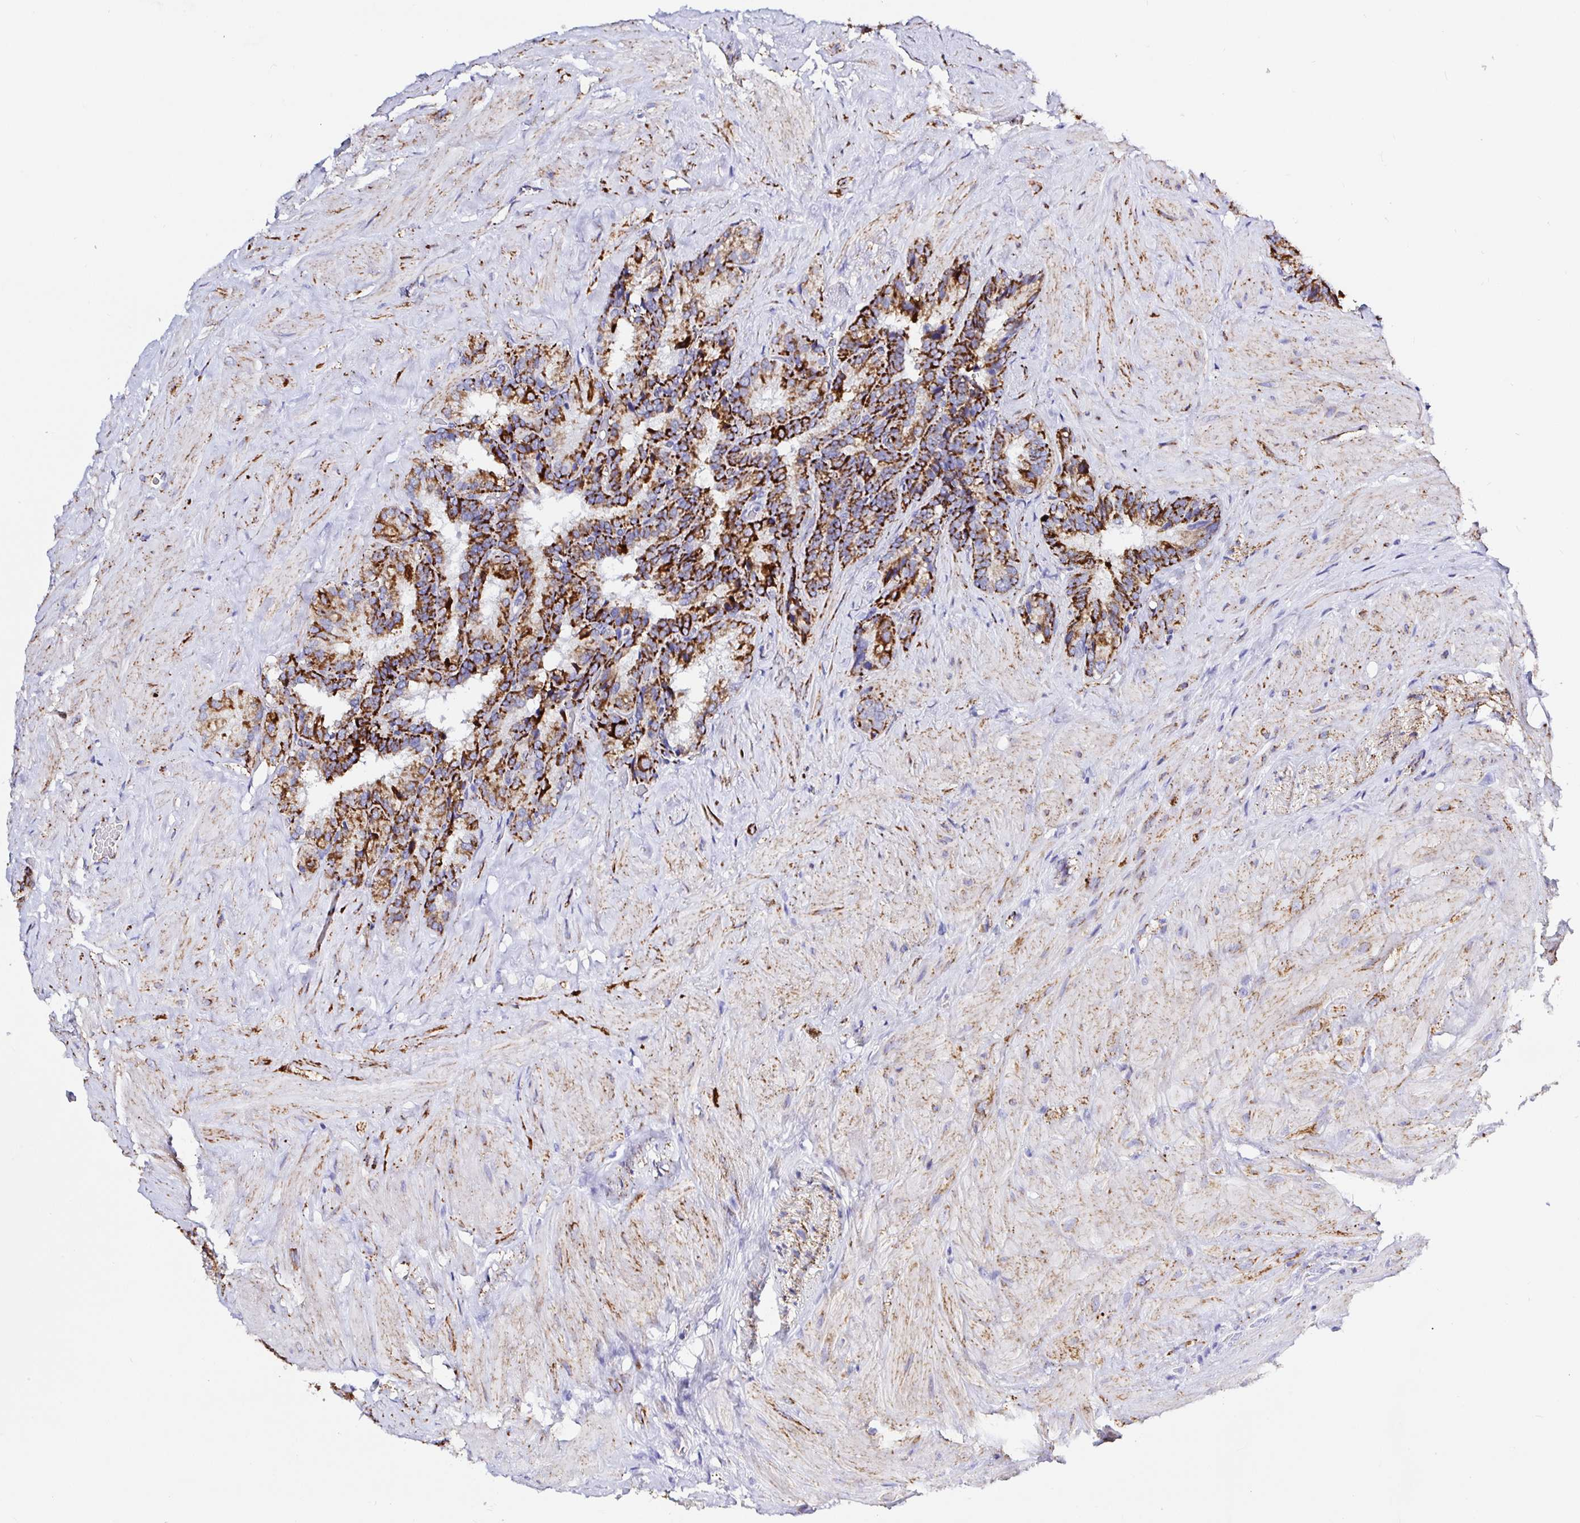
{"staining": {"intensity": "strong", "quantity": ">75%", "location": "cytoplasmic/membranous"}, "tissue": "seminal vesicle", "cell_type": "Glandular cells", "image_type": "normal", "snomed": [{"axis": "morphology", "description": "Normal tissue, NOS"}, {"axis": "topography", "description": "Seminal veicle"}], "caption": "Benign seminal vesicle demonstrates strong cytoplasmic/membranous expression in about >75% of glandular cells, visualized by immunohistochemistry.", "gene": "MAOA", "patient": {"sex": "male", "age": 60}}